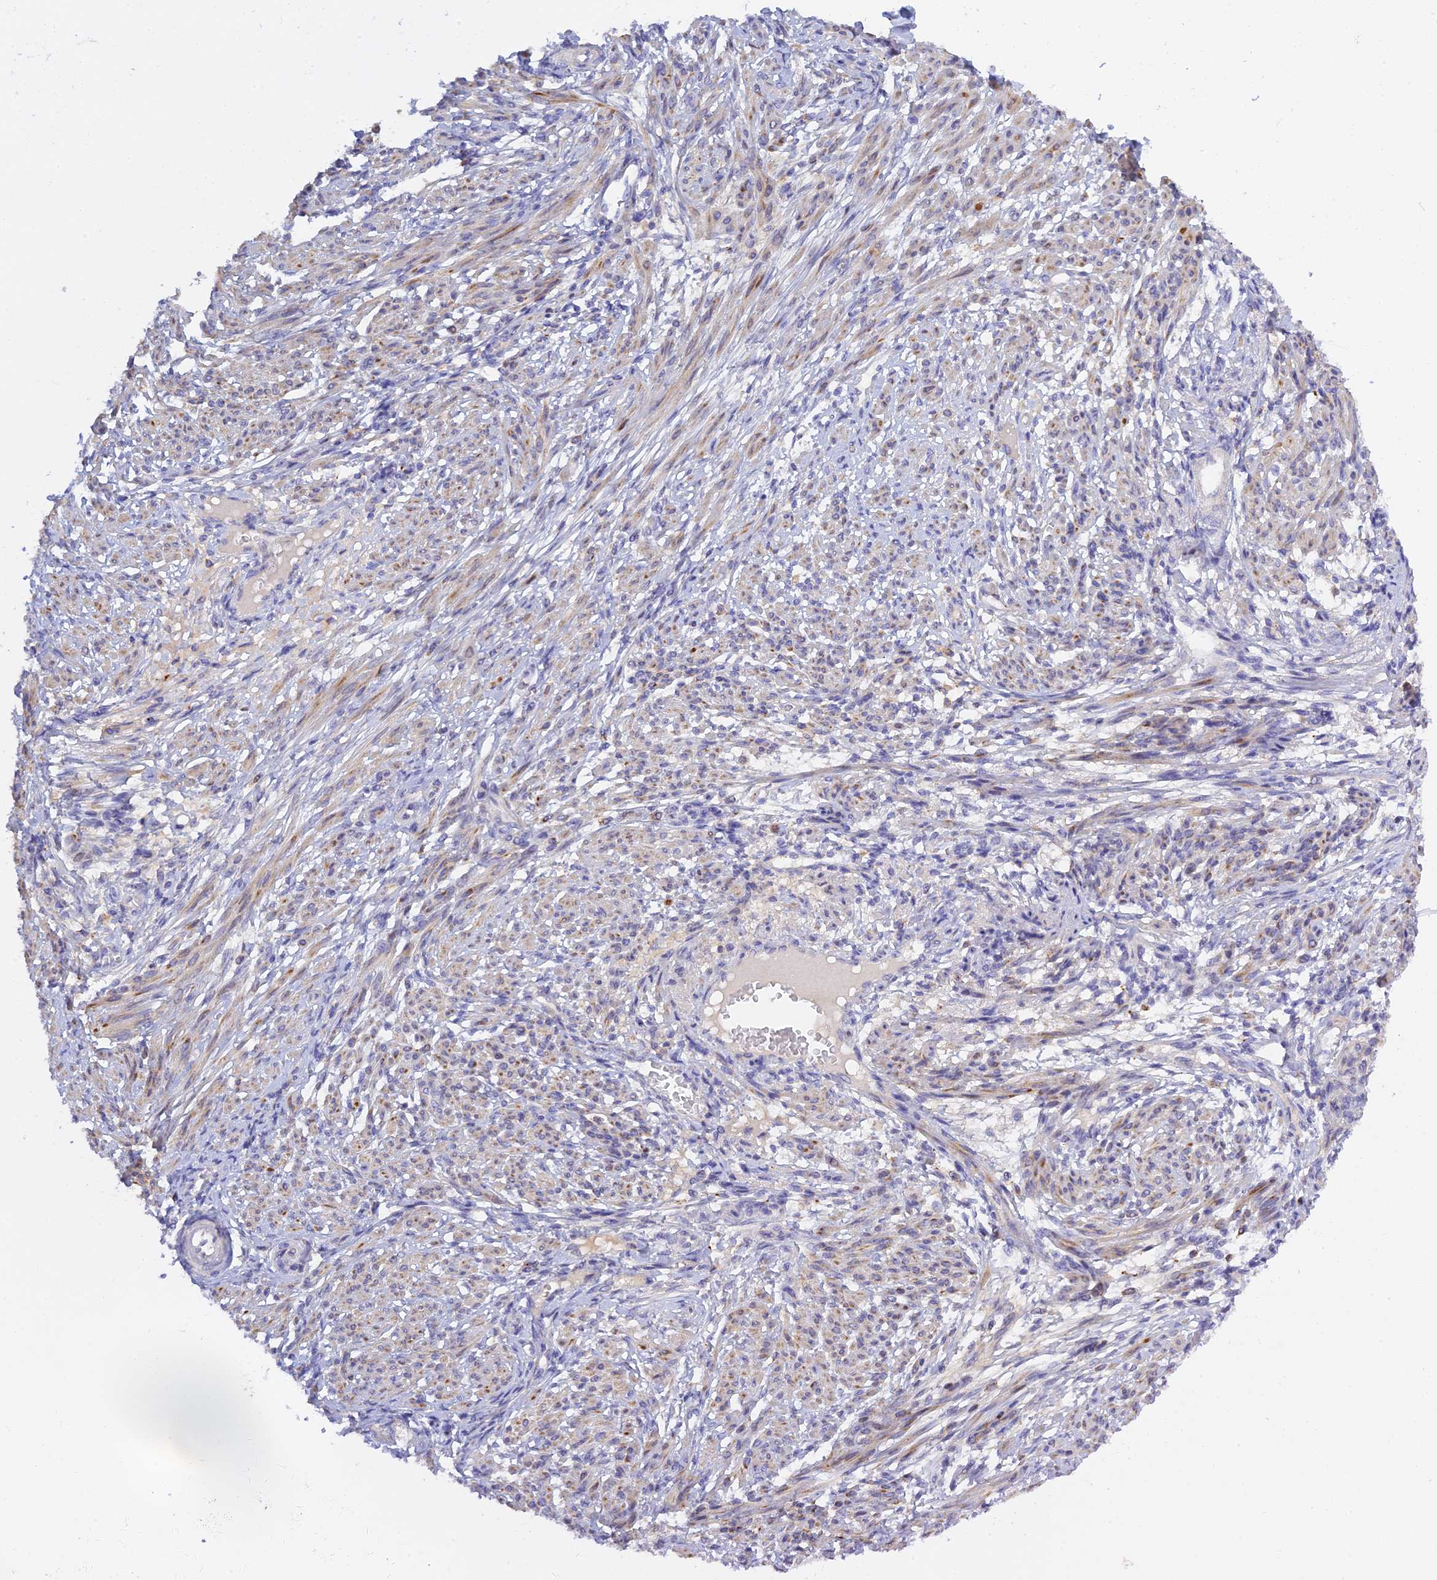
{"staining": {"intensity": "moderate", "quantity": "<25%", "location": "cytoplasmic/membranous"}, "tissue": "smooth muscle", "cell_type": "Smooth muscle cells", "image_type": "normal", "snomed": [{"axis": "morphology", "description": "Normal tissue, NOS"}, {"axis": "topography", "description": "Smooth muscle"}], "caption": "DAB immunohistochemical staining of normal smooth muscle demonstrates moderate cytoplasmic/membranous protein staining in approximately <25% of smooth muscle cells.", "gene": "RPGRIP1L", "patient": {"sex": "female", "age": 39}}